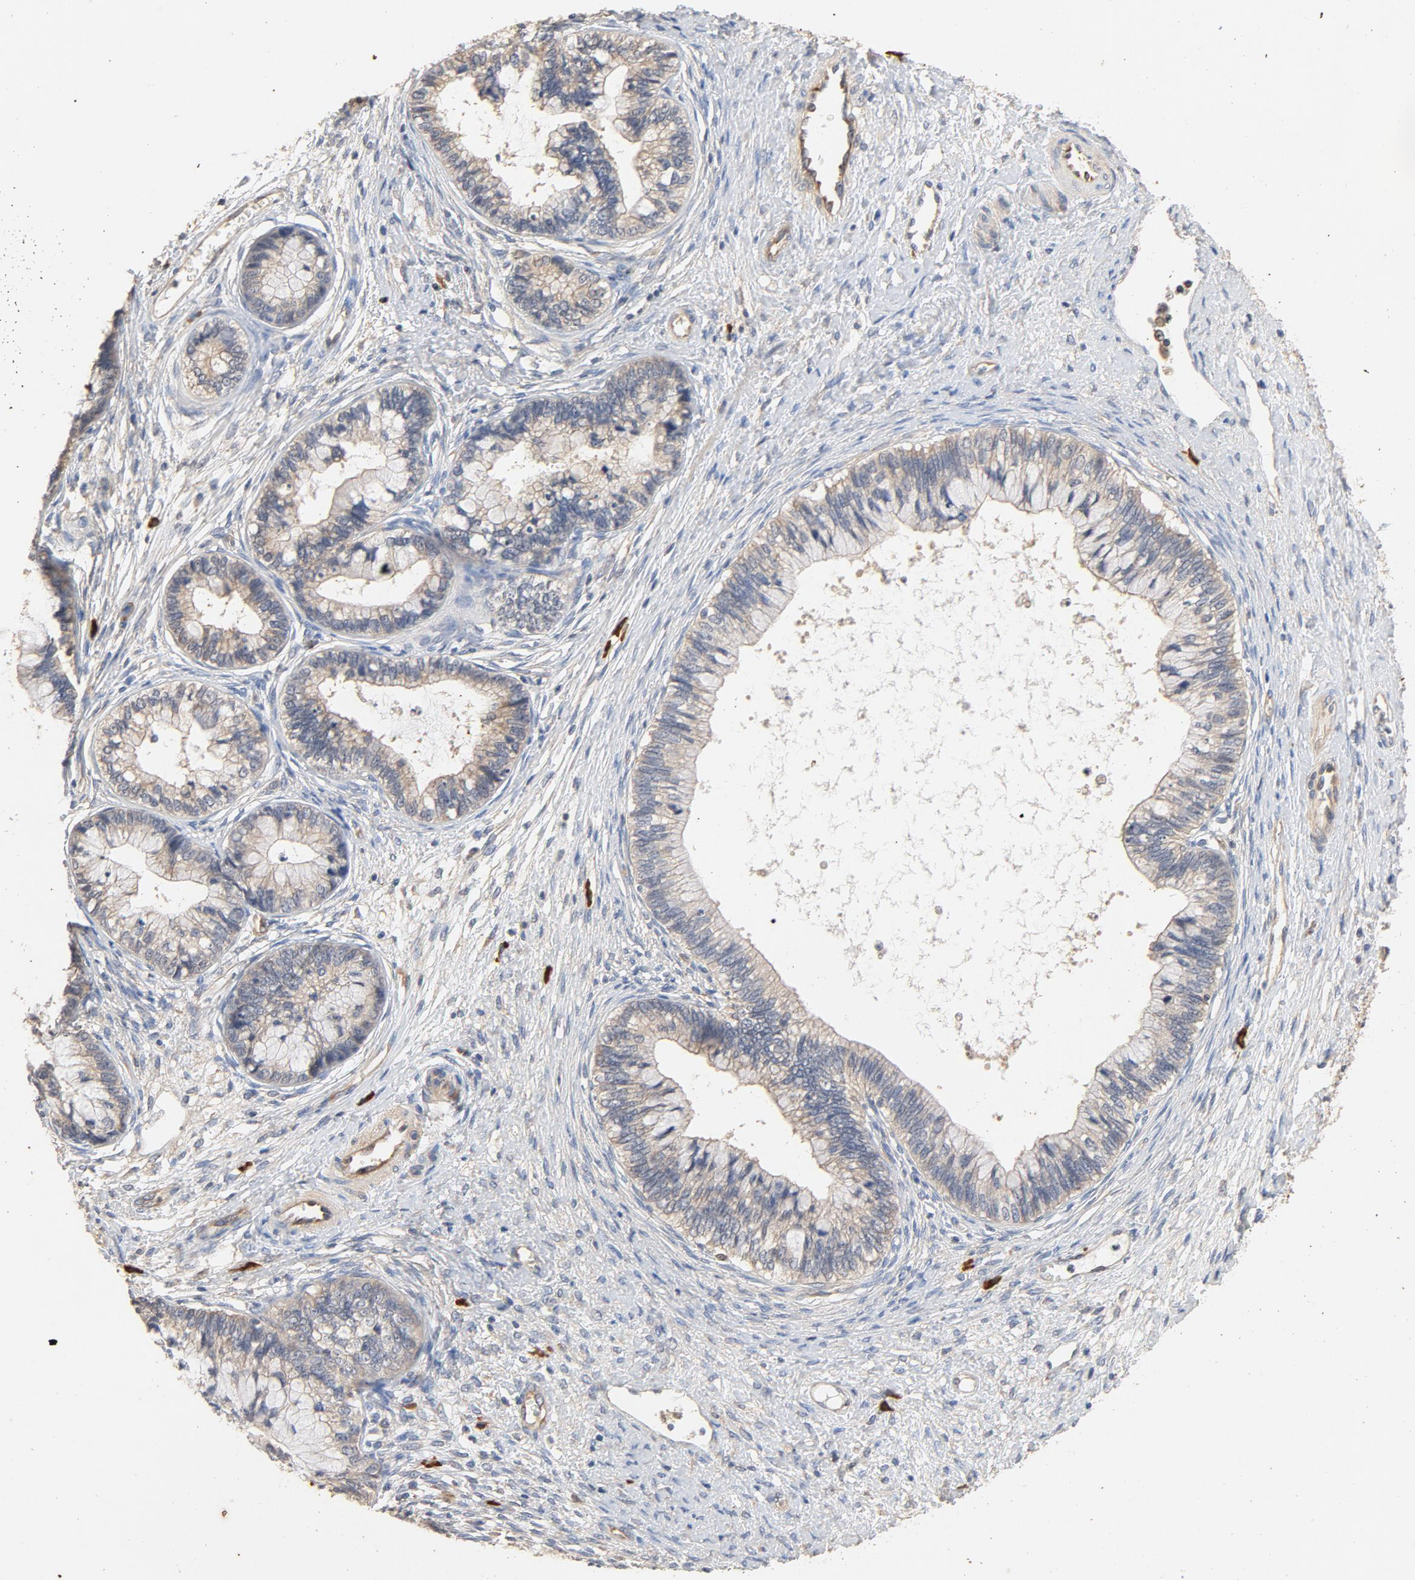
{"staining": {"intensity": "weak", "quantity": ">75%", "location": "cytoplasmic/membranous"}, "tissue": "cervical cancer", "cell_type": "Tumor cells", "image_type": "cancer", "snomed": [{"axis": "morphology", "description": "Adenocarcinoma, NOS"}, {"axis": "topography", "description": "Cervix"}], "caption": "Immunohistochemistry of human cervical cancer displays low levels of weak cytoplasmic/membranous staining in about >75% of tumor cells. (brown staining indicates protein expression, while blue staining denotes nuclei).", "gene": "UBE2J1", "patient": {"sex": "female", "age": 44}}